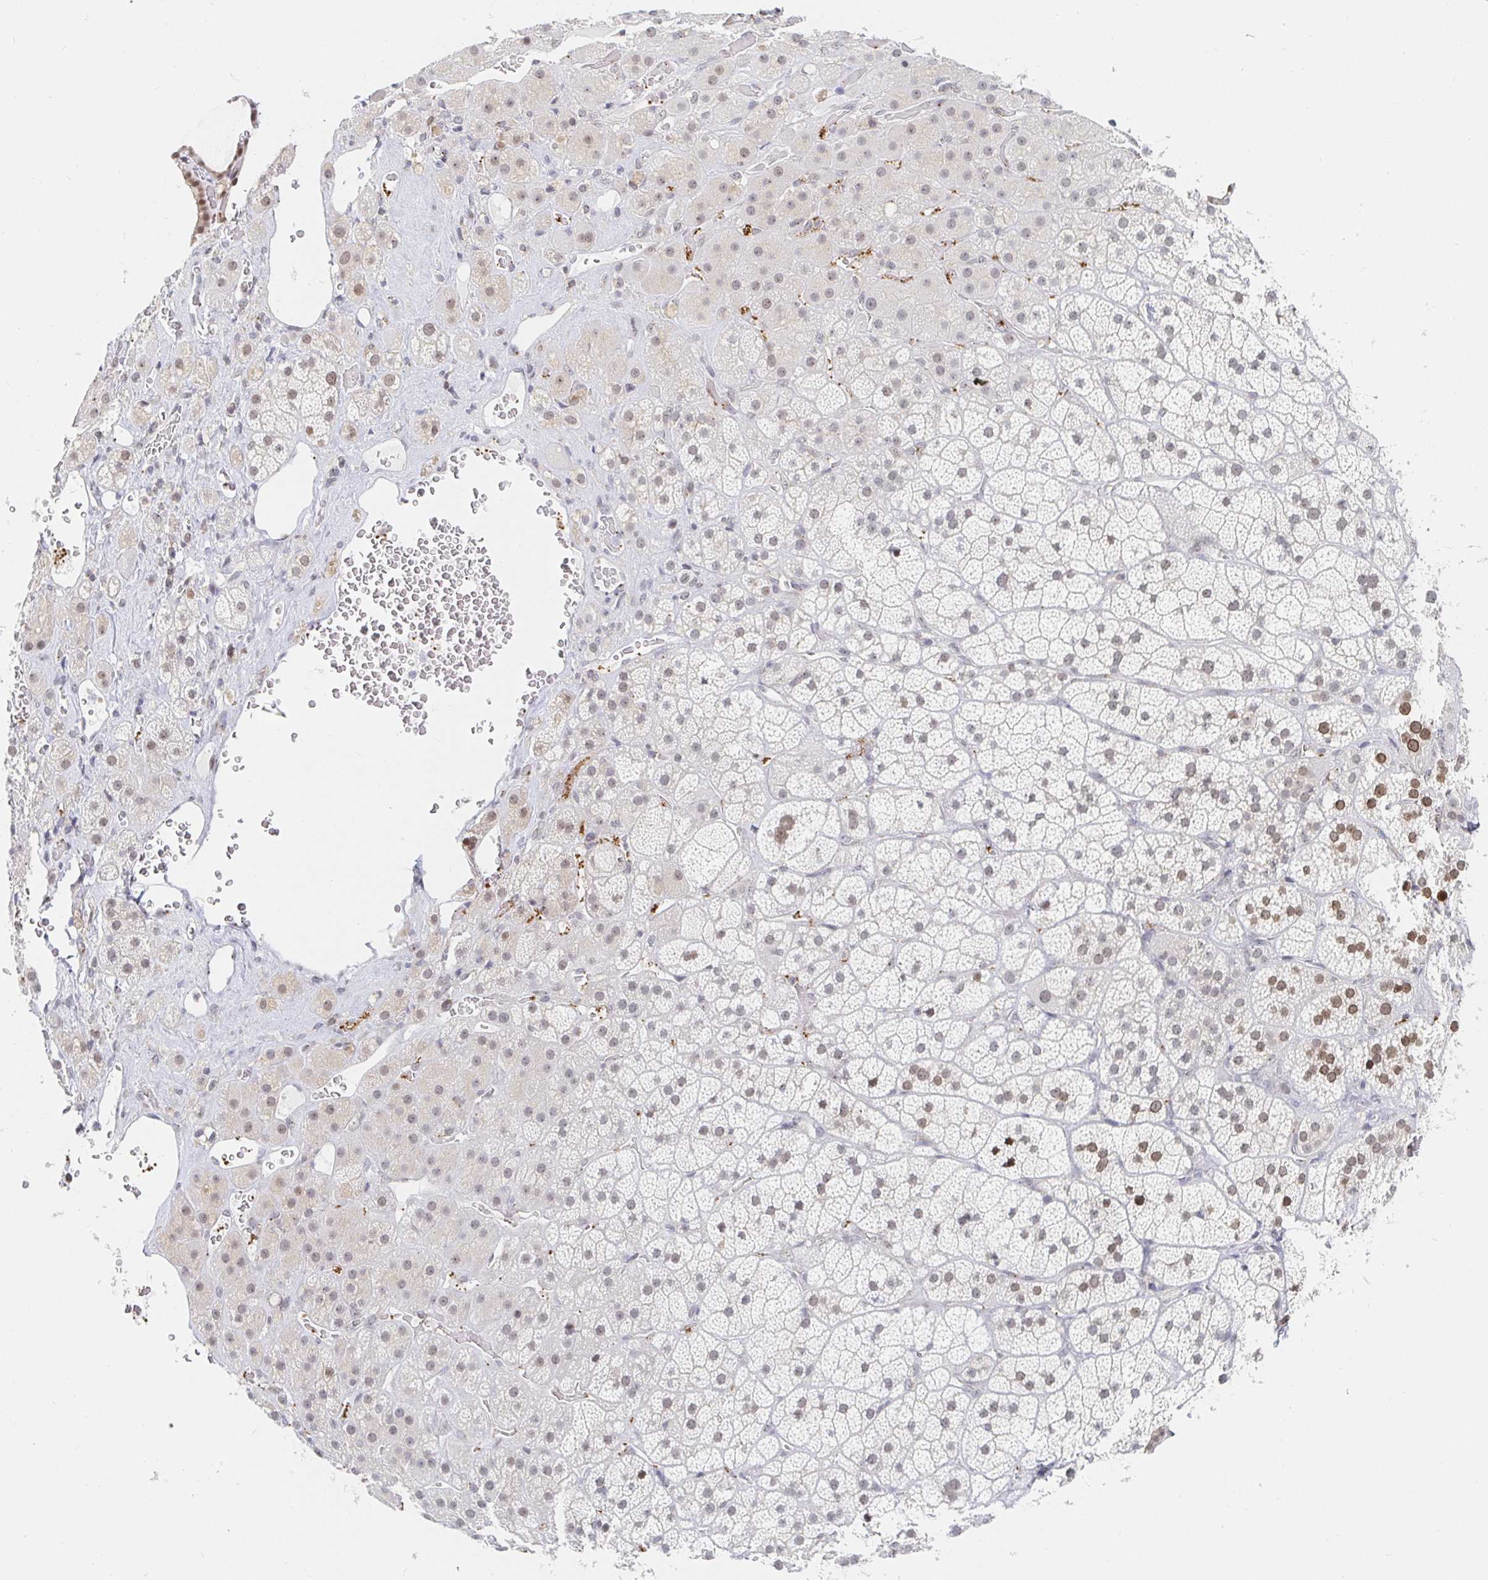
{"staining": {"intensity": "moderate", "quantity": "25%-75%", "location": "nuclear"}, "tissue": "adrenal gland", "cell_type": "Glandular cells", "image_type": "normal", "snomed": [{"axis": "morphology", "description": "Normal tissue, NOS"}, {"axis": "topography", "description": "Adrenal gland"}], "caption": "Benign adrenal gland displays moderate nuclear expression in approximately 25%-75% of glandular cells, visualized by immunohistochemistry. Nuclei are stained in blue.", "gene": "CHD2", "patient": {"sex": "male", "age": 57}}